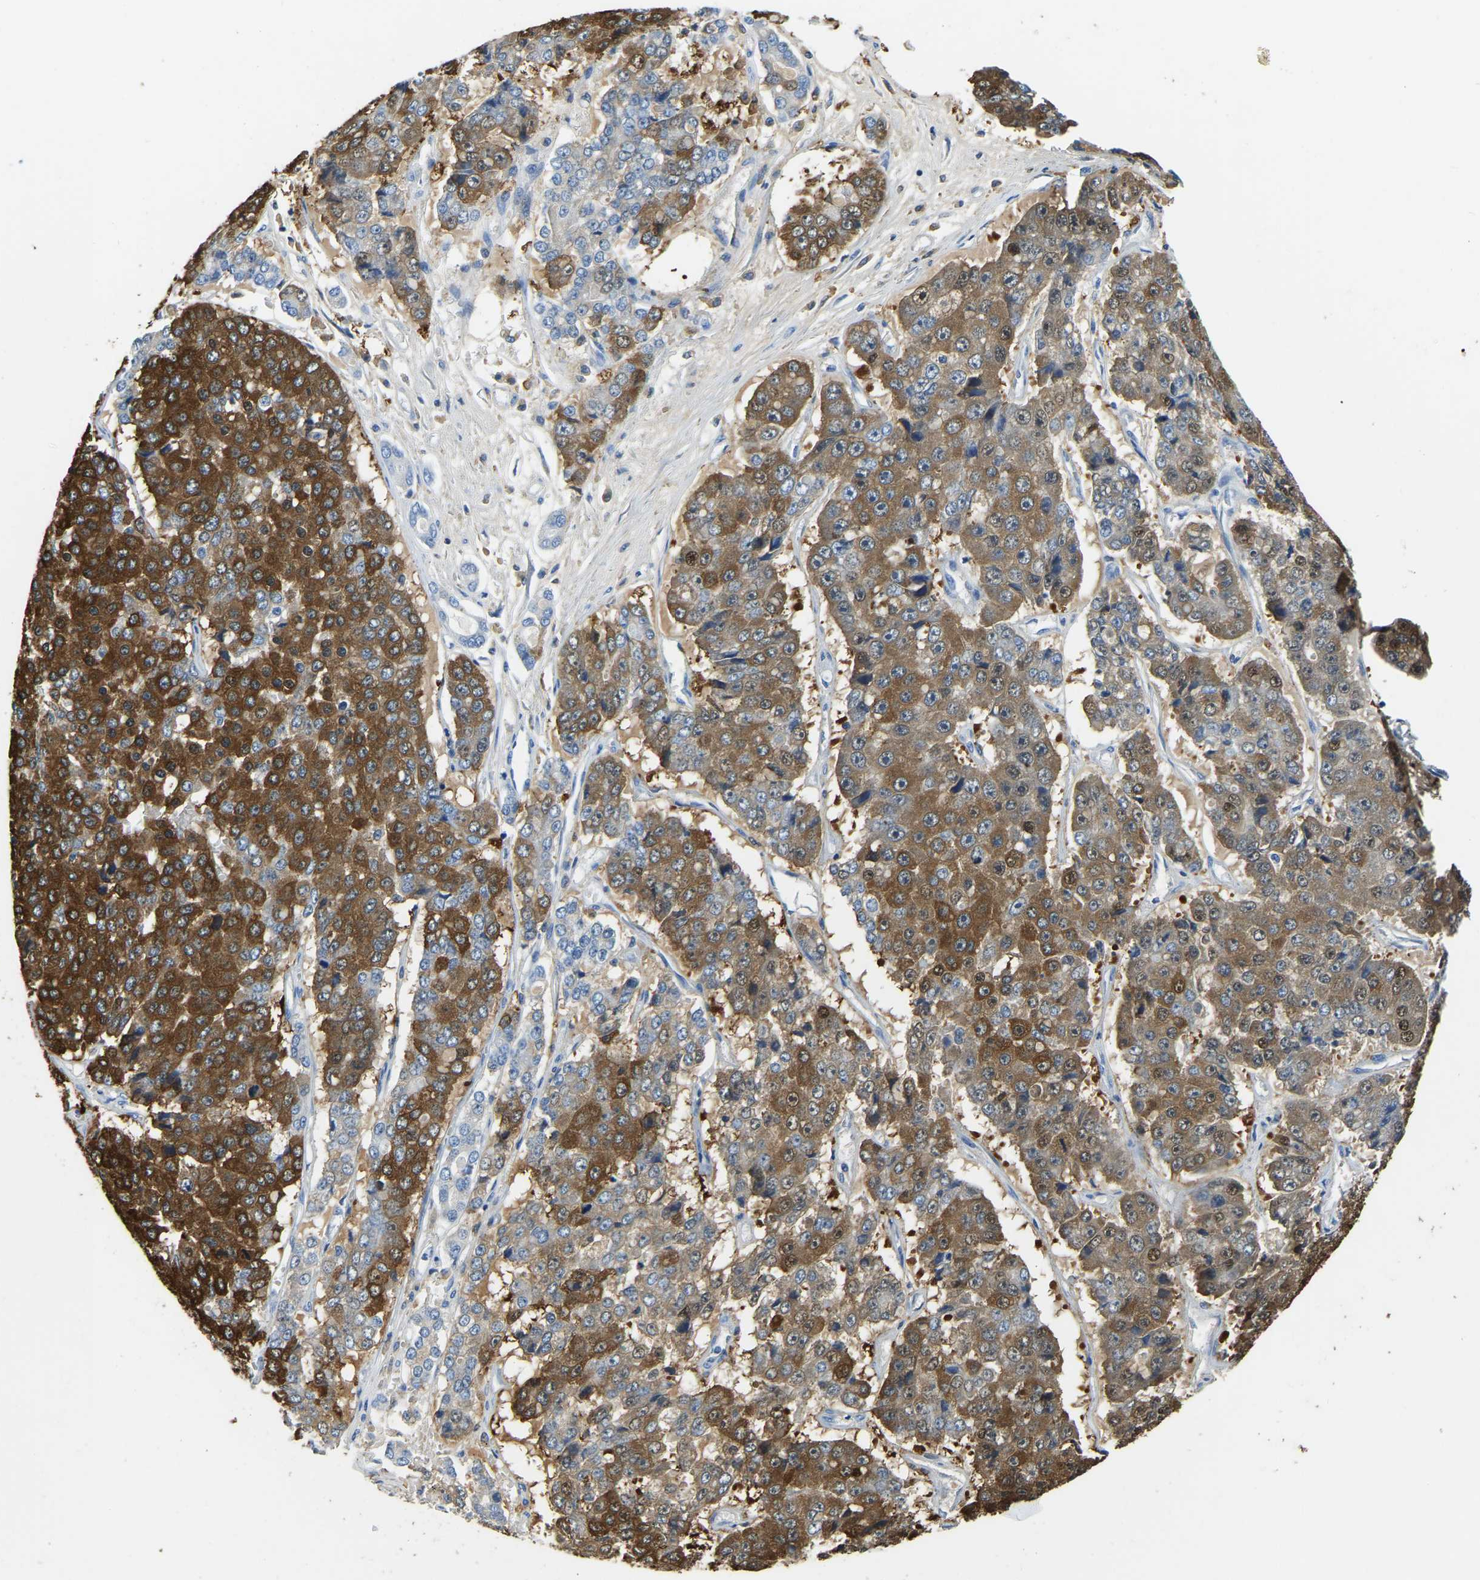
{"staining": {"intensity": "moderate", "quantity": ">75%", "location": "cytoplasmic/membranous"}, "tissue": "pancreatic cancer", "cell_type": "Tumor cells", "image_type": "cancer", "snomed": [{"axis": "morphology", "description": "Adenocarcinoma, NOS"}, {"axis": "topography", "description": "Pancreas"}], "caption": "Brown immunohistochemical staining in human pancreatic adenocarcinoma exhibits moderate cytoplasmic/membranous positivity in approximately >75% of tumor cells.", "gene": "ZDHHC13", "patient": {"sex": "male", "age": 50}}